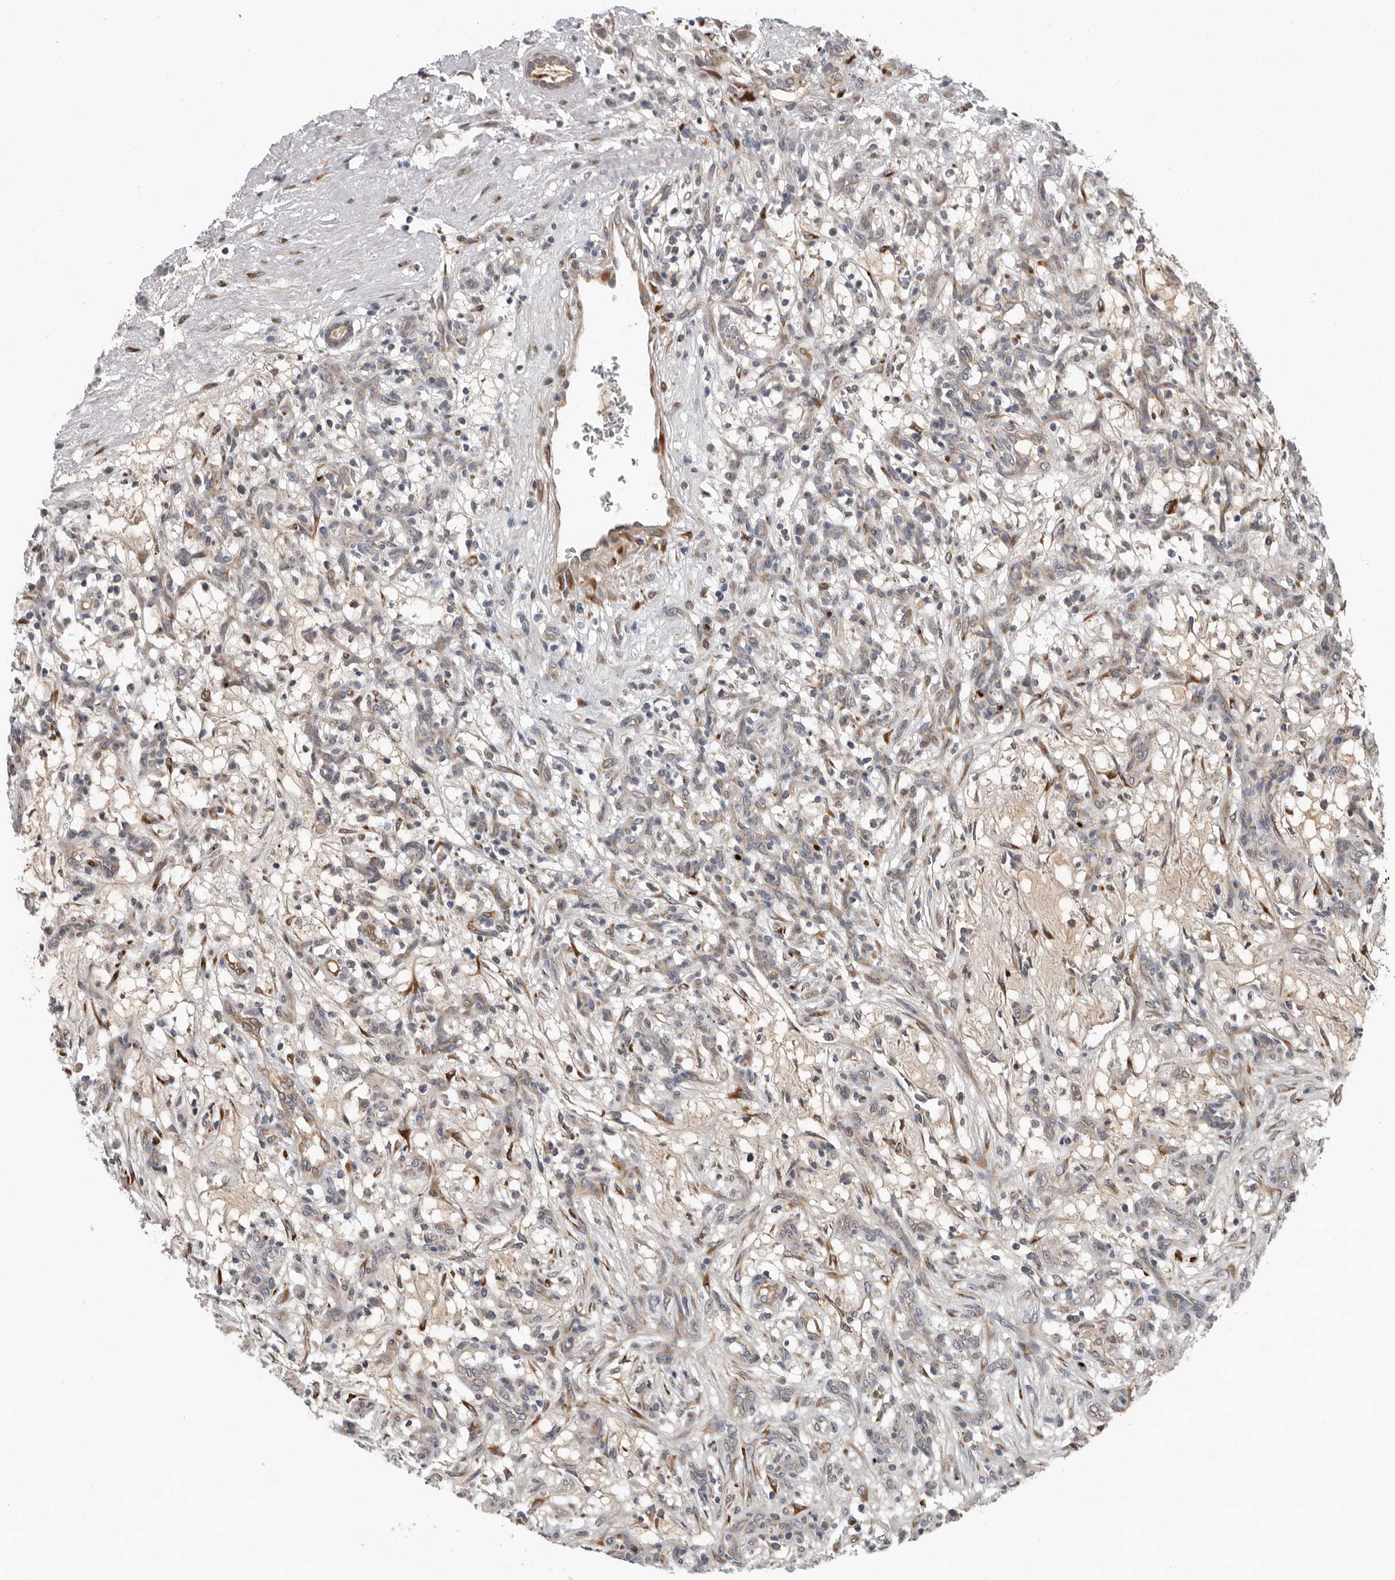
{"staining": {"intensity": "negative", "quantity": "none", "location": "none"}, "tissue": "renal cancer", "cell_type": "Tumor cells", "image_type": "cancer", "snomed": [{"axis": "morphology", "description": "Adenocarcinoma, NOS"}, {"axis": "topography", "description": "Kidney"}], "caption": "Image shows no significant protein expression in tumor cells of renal cancer.", "gene": "MTF1", "patient": {"sex": "female", "age": 57}}